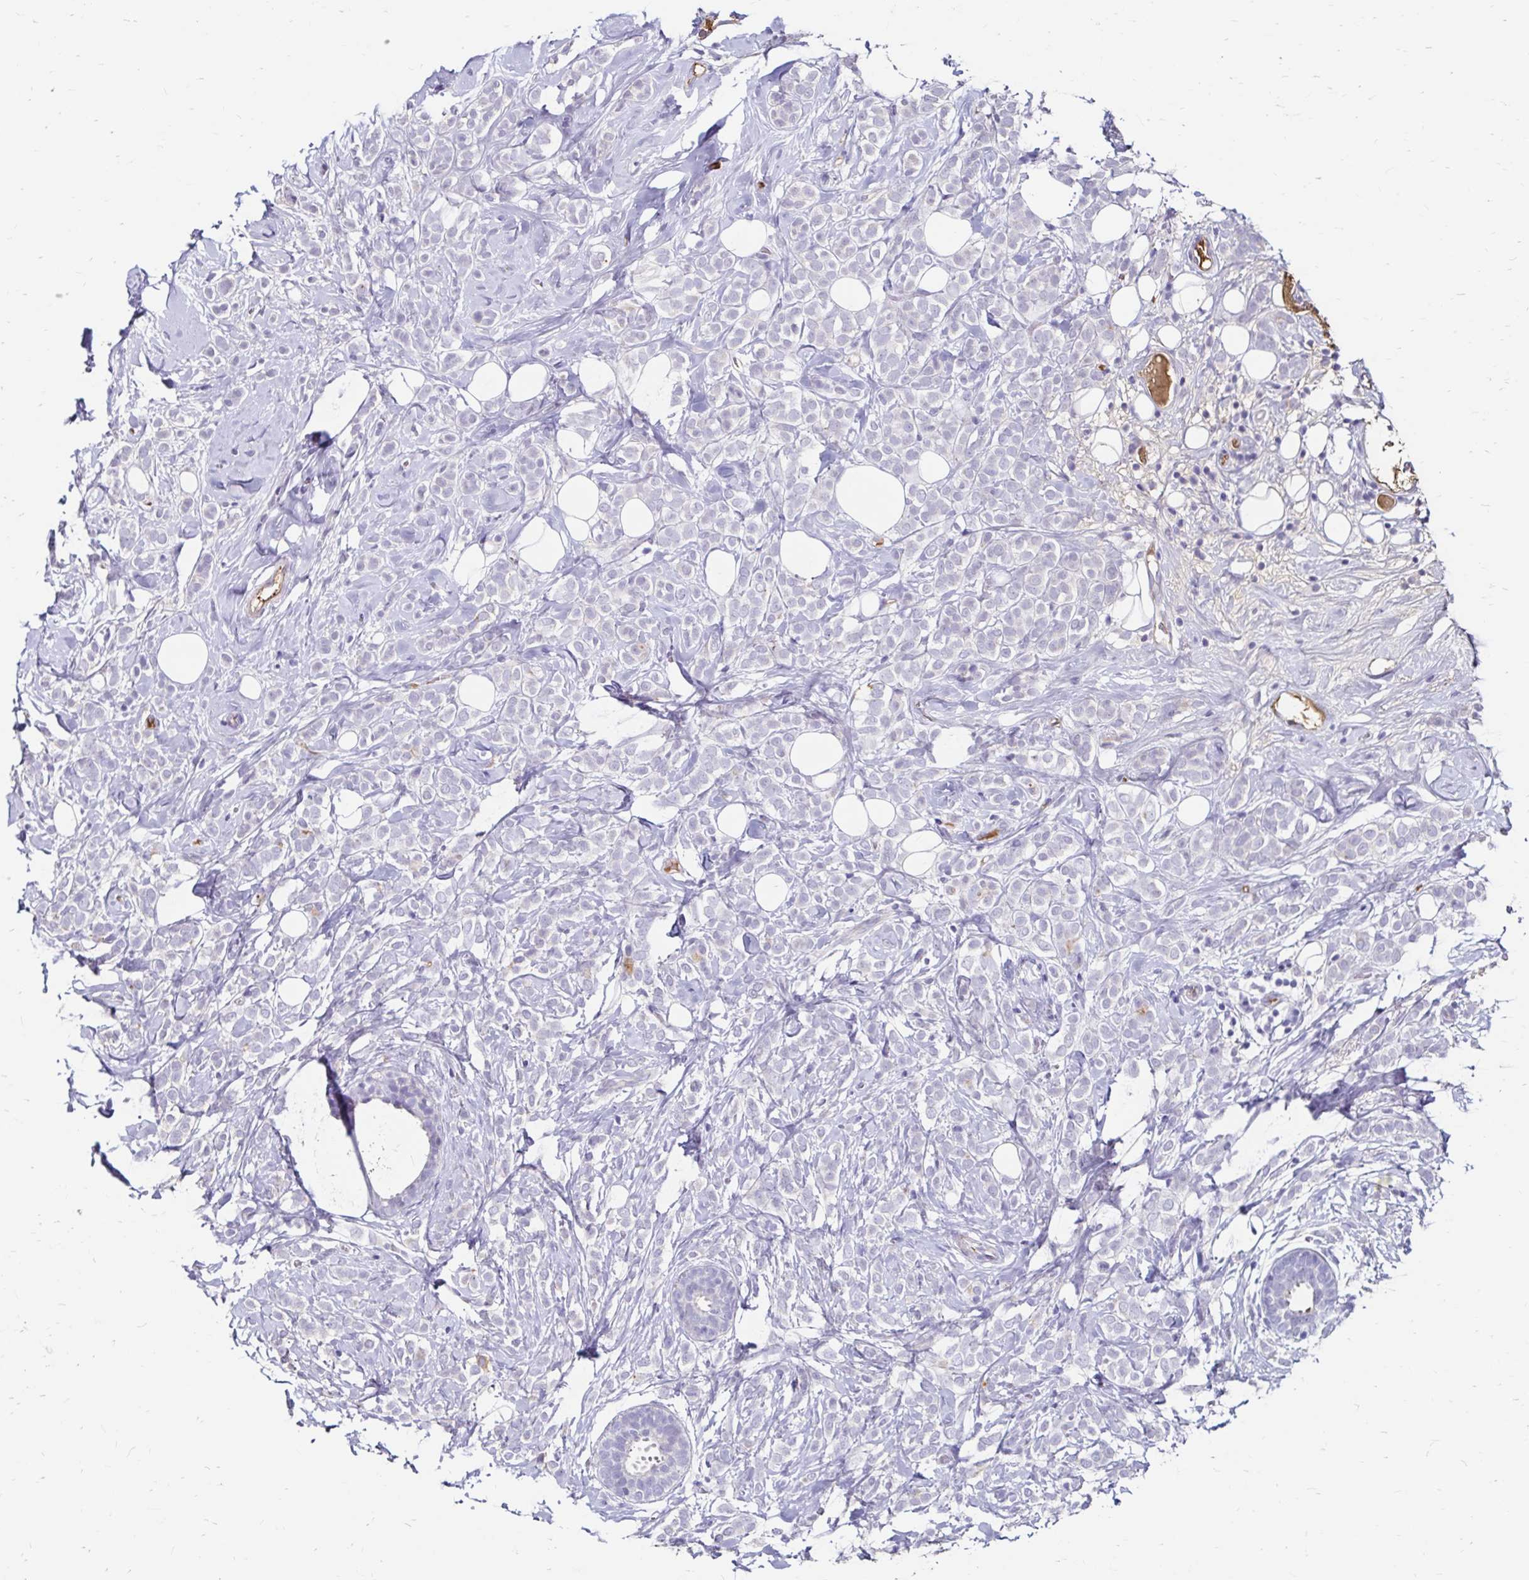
{"staining": {"intensity": "negative", "quantity": "none", "location": "none"}, "tissue": "breast cancer", "cell_type": "Tumor cells", "image_type": "cancer", "snomed": [{"axis": "morphology", "description": "Lobular carcinoma"}, {"axis": "topography", "description": "Breast"}], "caption": "Immunohistochemistry histopathology image of neoplastic tissue: human breast lobular carcinoma stained with DAB reveals no significant protein positivity in tumor cells. Nuclei are stained in blue.", "gene": "SCG3", "patient": {"sex": "female", "age": 49}}